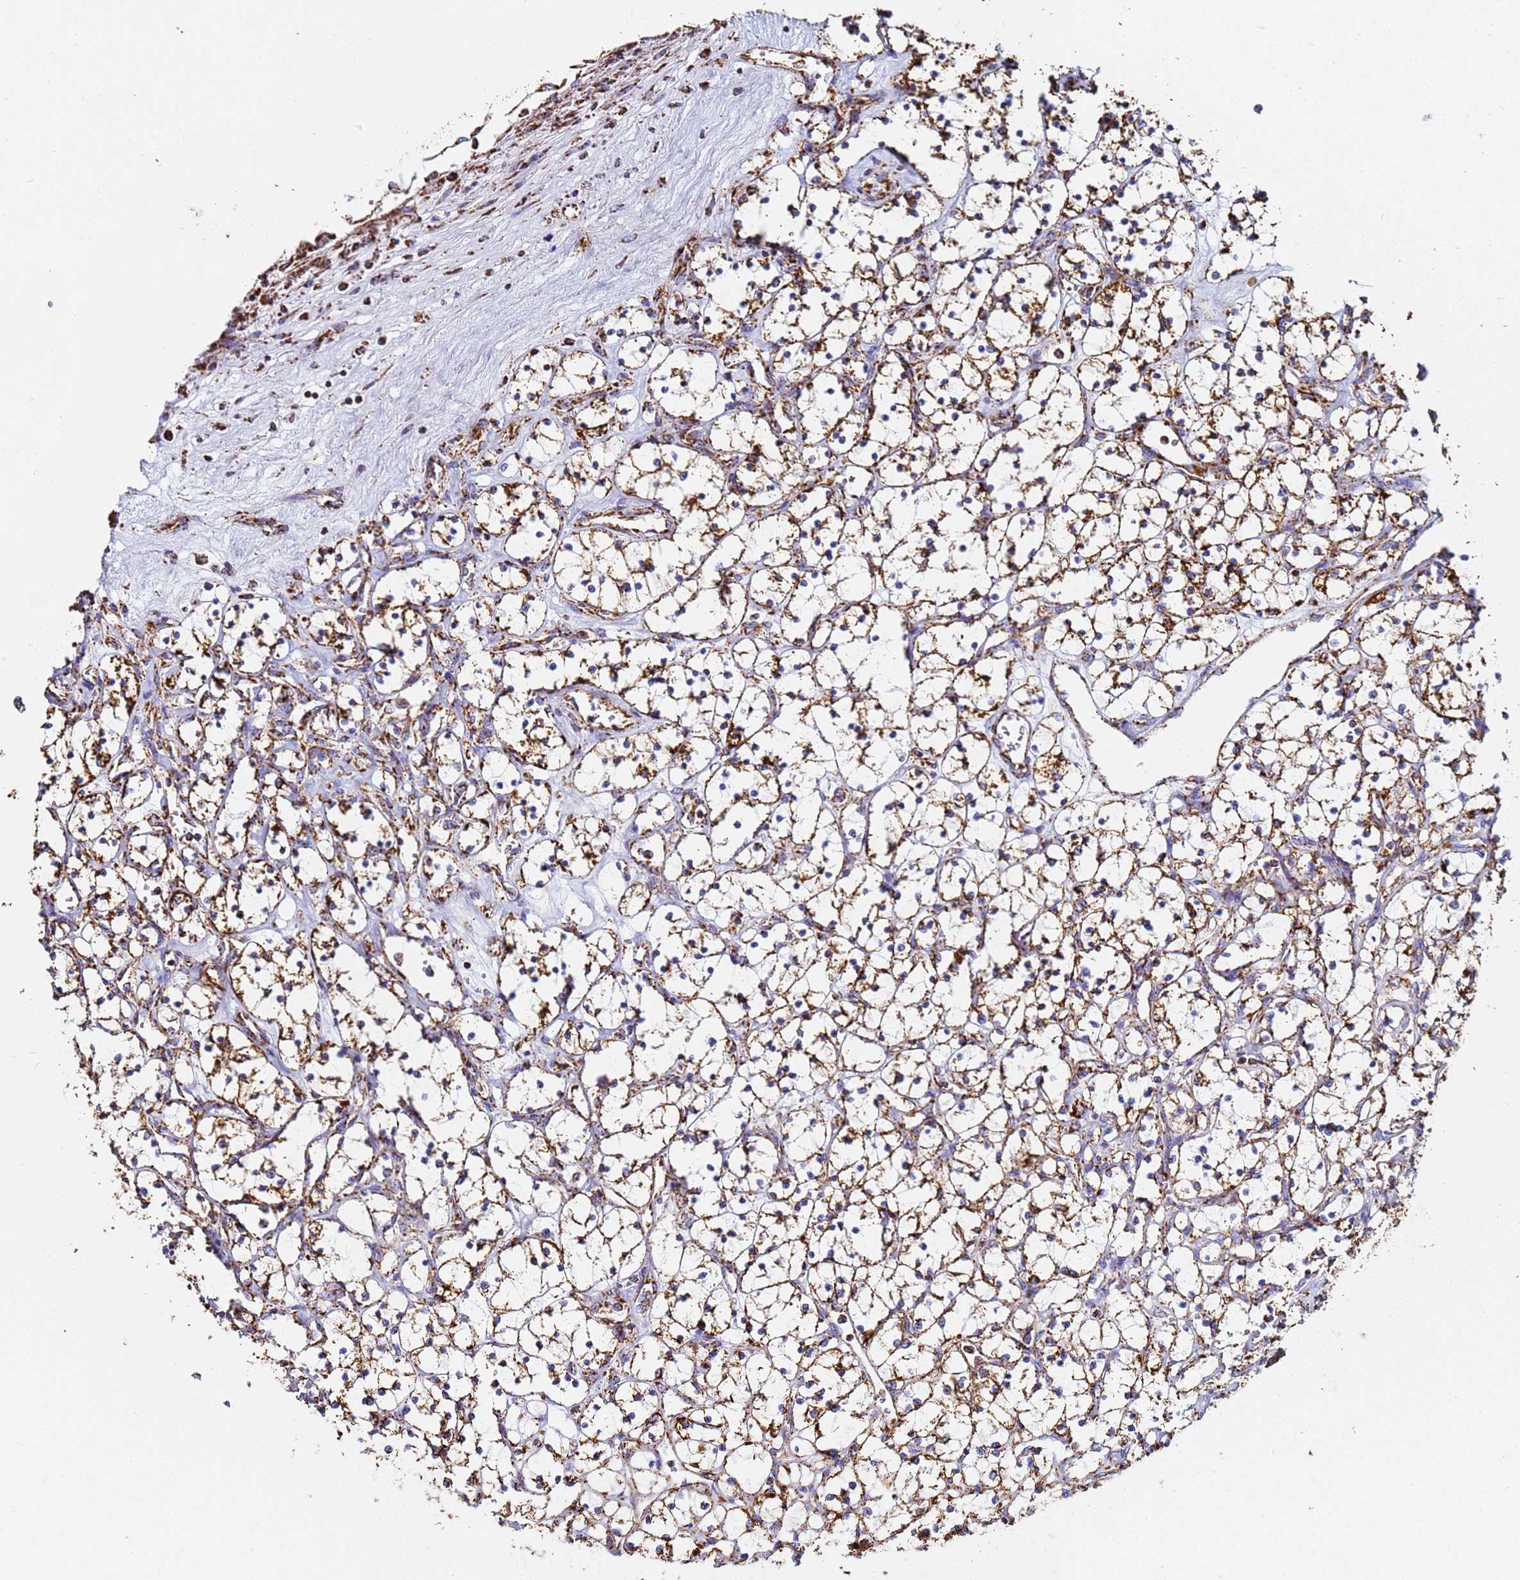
{"staining": {"intensity": "strong", "quantity": ">75%", "location": "cytoplasmic/membranous"}, "tissue": "renal cancer", "cell_type": "Tumor cells", "image_type": "cancer", "snomed": [{"axis": "morphology", "description": "Adenocarcinoma, NOS"}, {"axis": "topography", "description": "Kidney"}], "caption": "IHC of human renal adenocarcinoma exhibits high levels of strong cytoplasmic/membranous staining in about >75% of tumor cells.", "gene": "PHB2", "patient": {"sex": "female", "age": 69}}